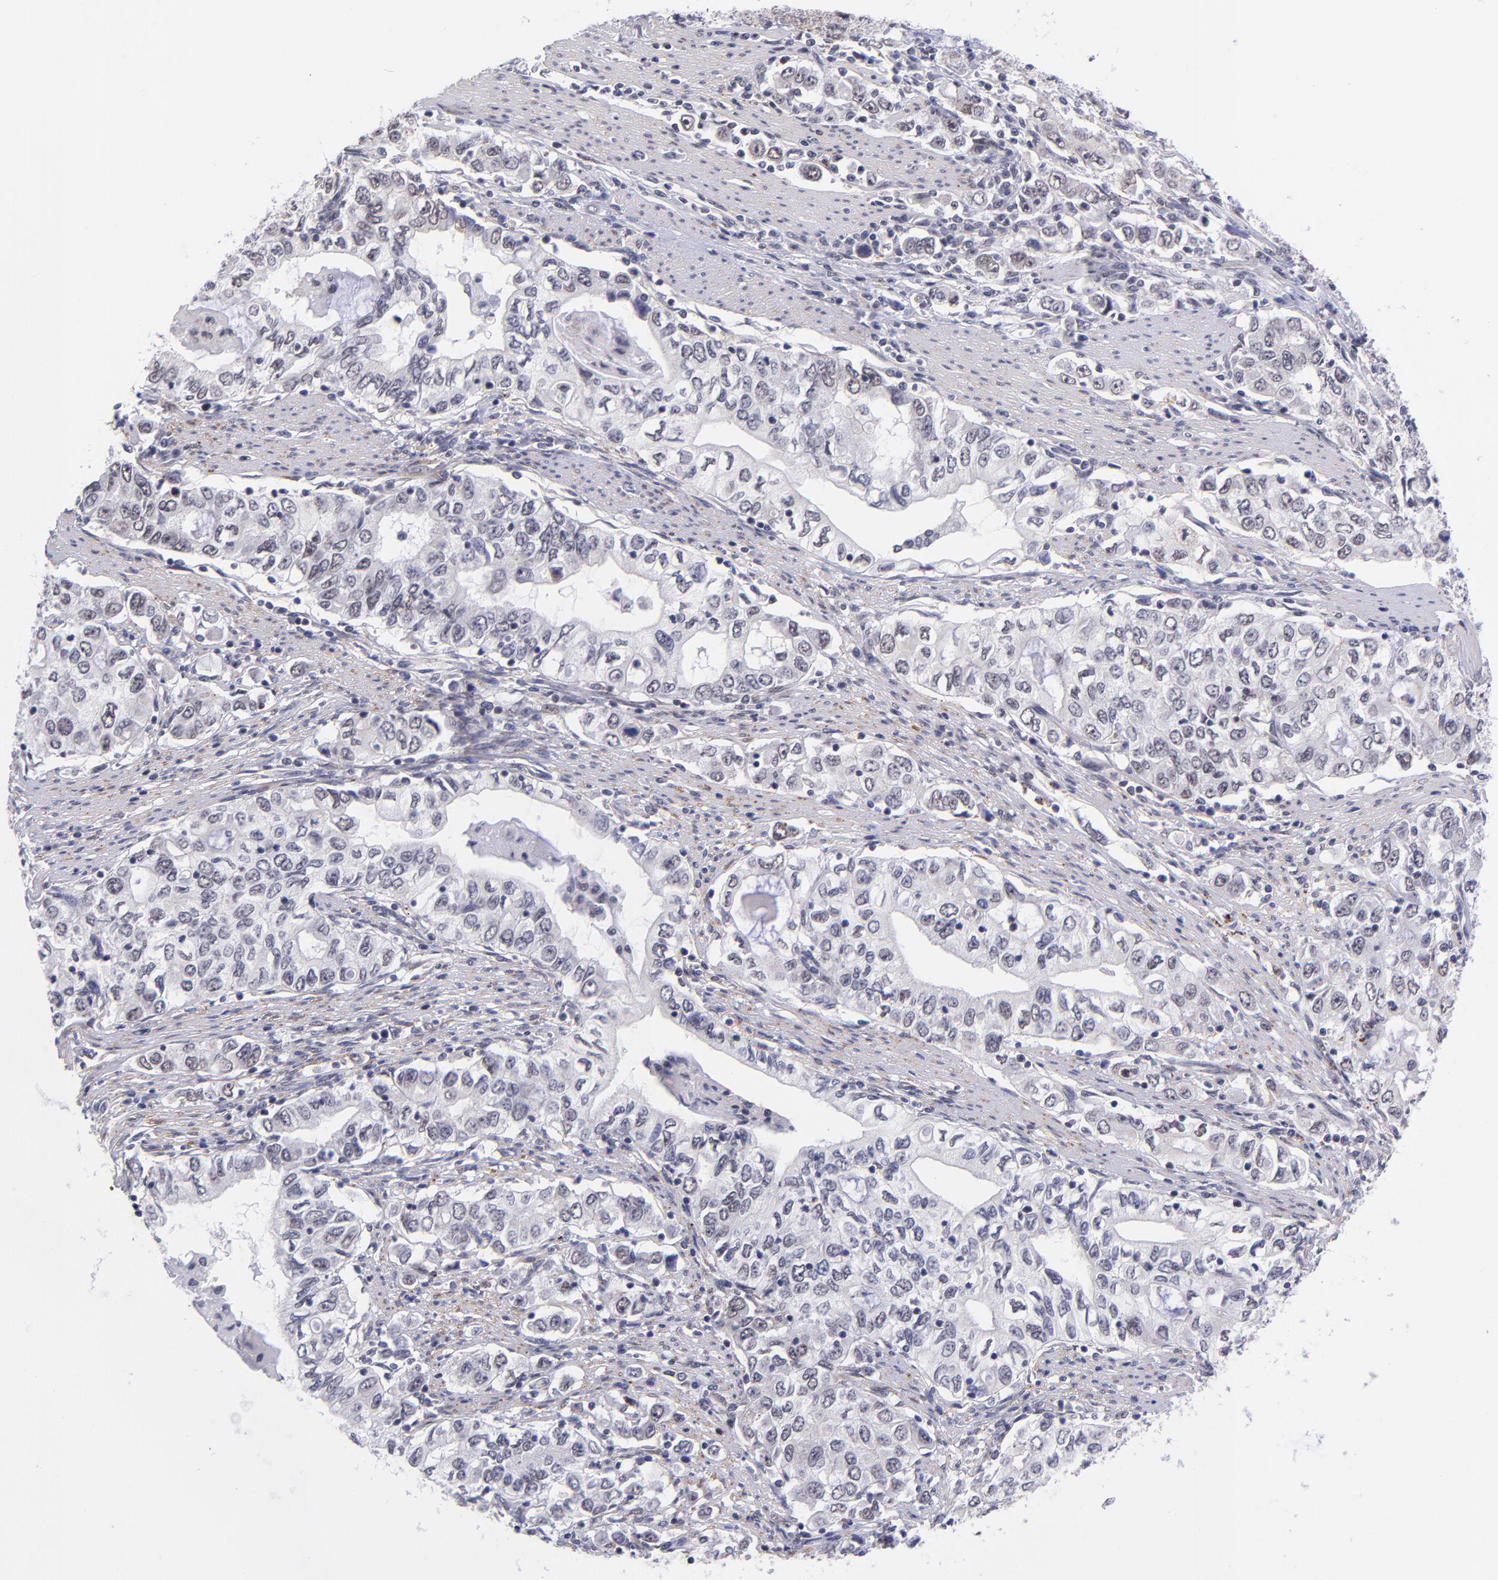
{"staining": {"intensity": "weak", "quantity": "<25%", "location": "nuclear"}, "tissue": "stomach cancer", "cell_type": "Tumor cells", "image_type": "cancer", "snomed": [{"axis": "morphology", "description": "Adenocarcinoma, NOS"}, {"axis": "topography", "description": "Stomach, lower"}], "caption": "This is an immunohistochemistry micrograph of human stomach cancer. There is no positivity in tumor cells.", "gene": "SOX6", "patient": {"sex": "female", "age": 72}}